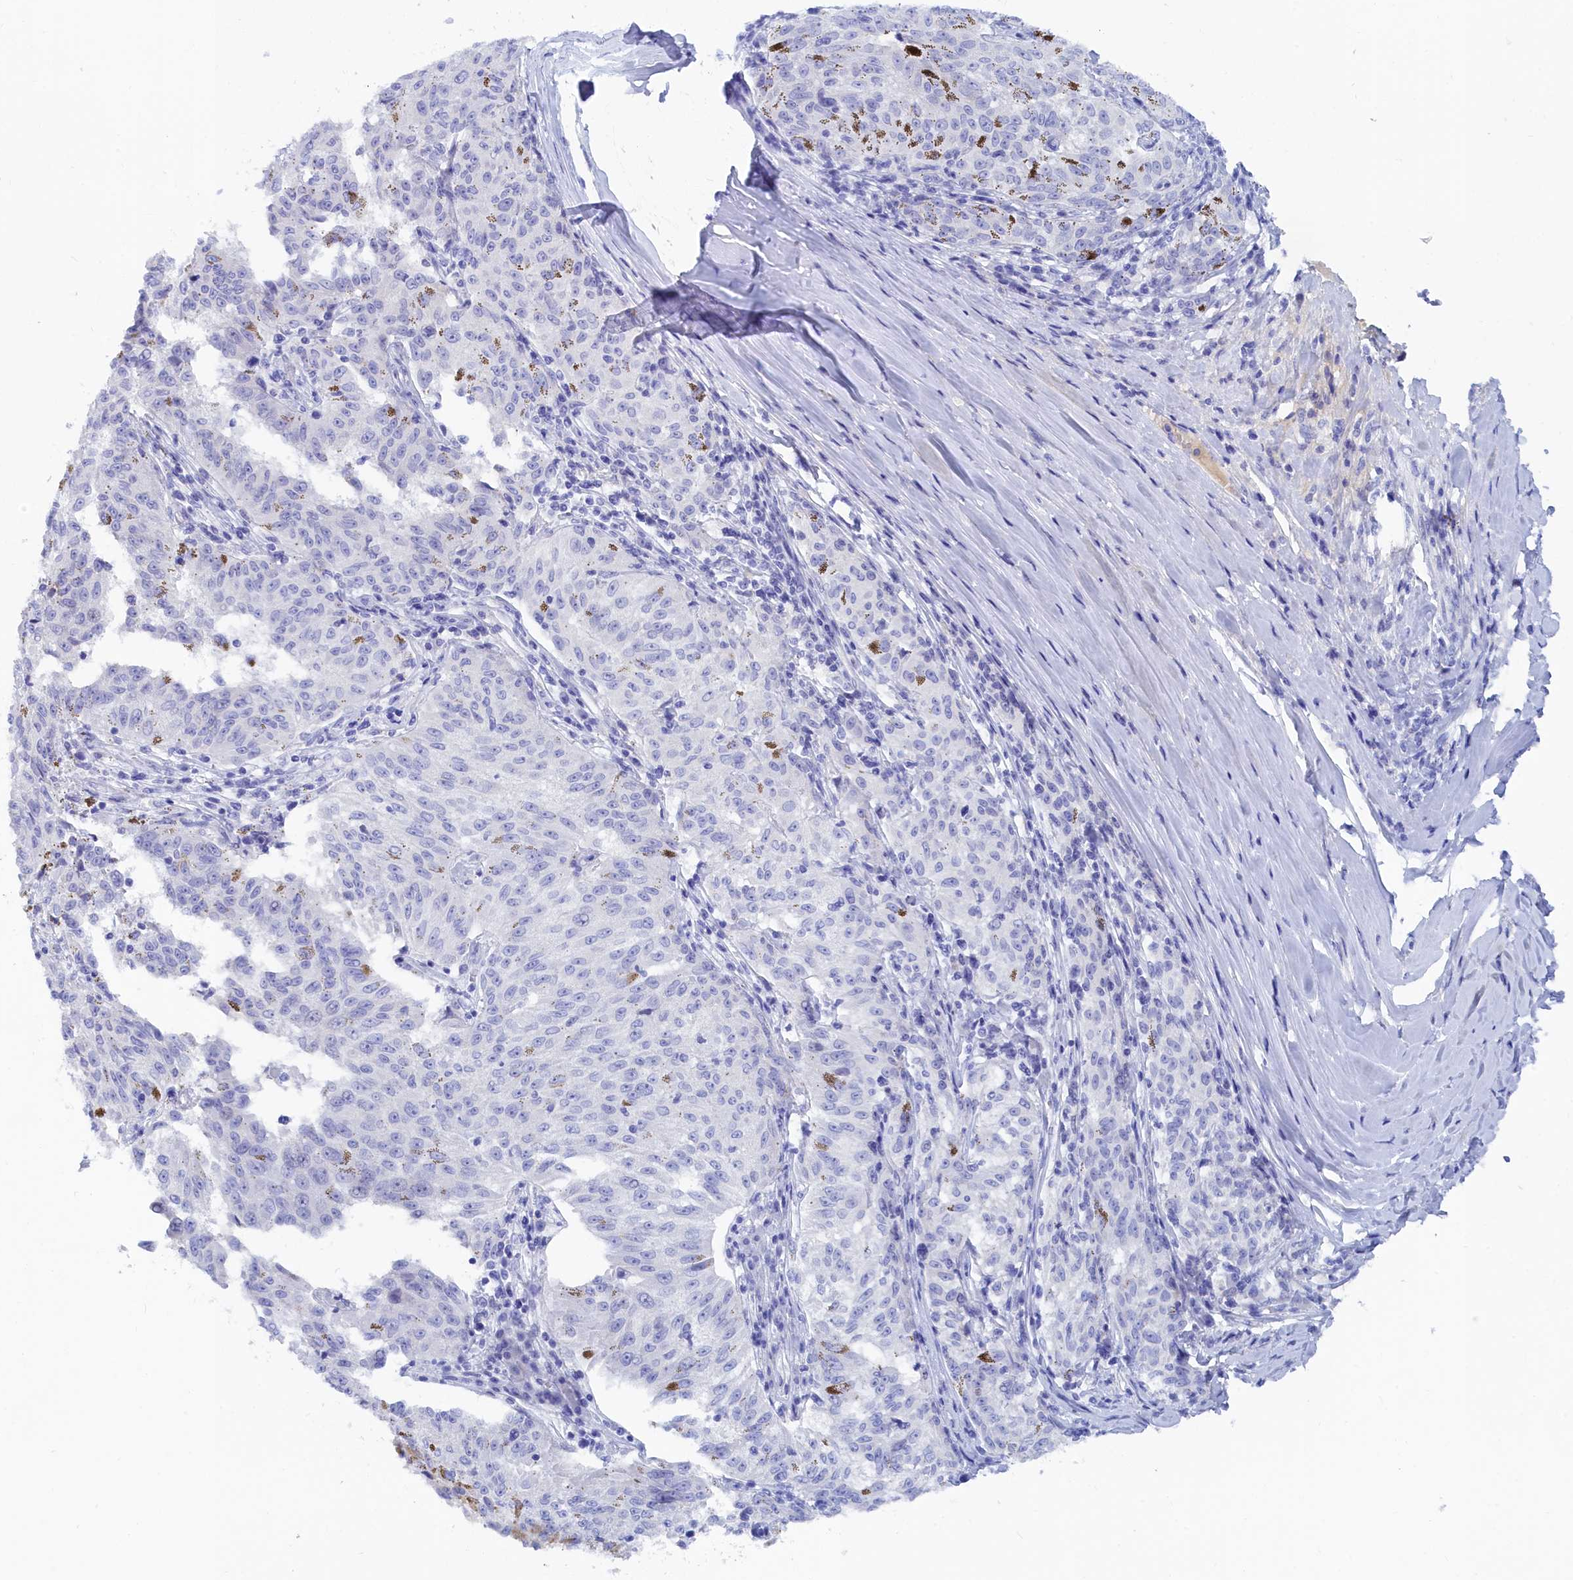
{"staining": {"intensity": "negative", "quantity": "none", "location": "none"}, "tissue": "melanoma", "cell_type": "Tumor cells", "image_type": "cancer", "snomed": [{"axis": "morphology", "description": "Malignant melanoma, NOS"}, {"axis": "topography", "description": "Skin"}], "caption": "There is no significant staining in tumor cells of melanoma. The staining was performed using DAB (3,3'-diaminobenzidine) to visualize the protein expression in brown, while the nuclei were stained in blue with hematoxylin (Magnification: 20x).", "gene": "TRIM10", "patient": {"sex": "female", "age": 72}}